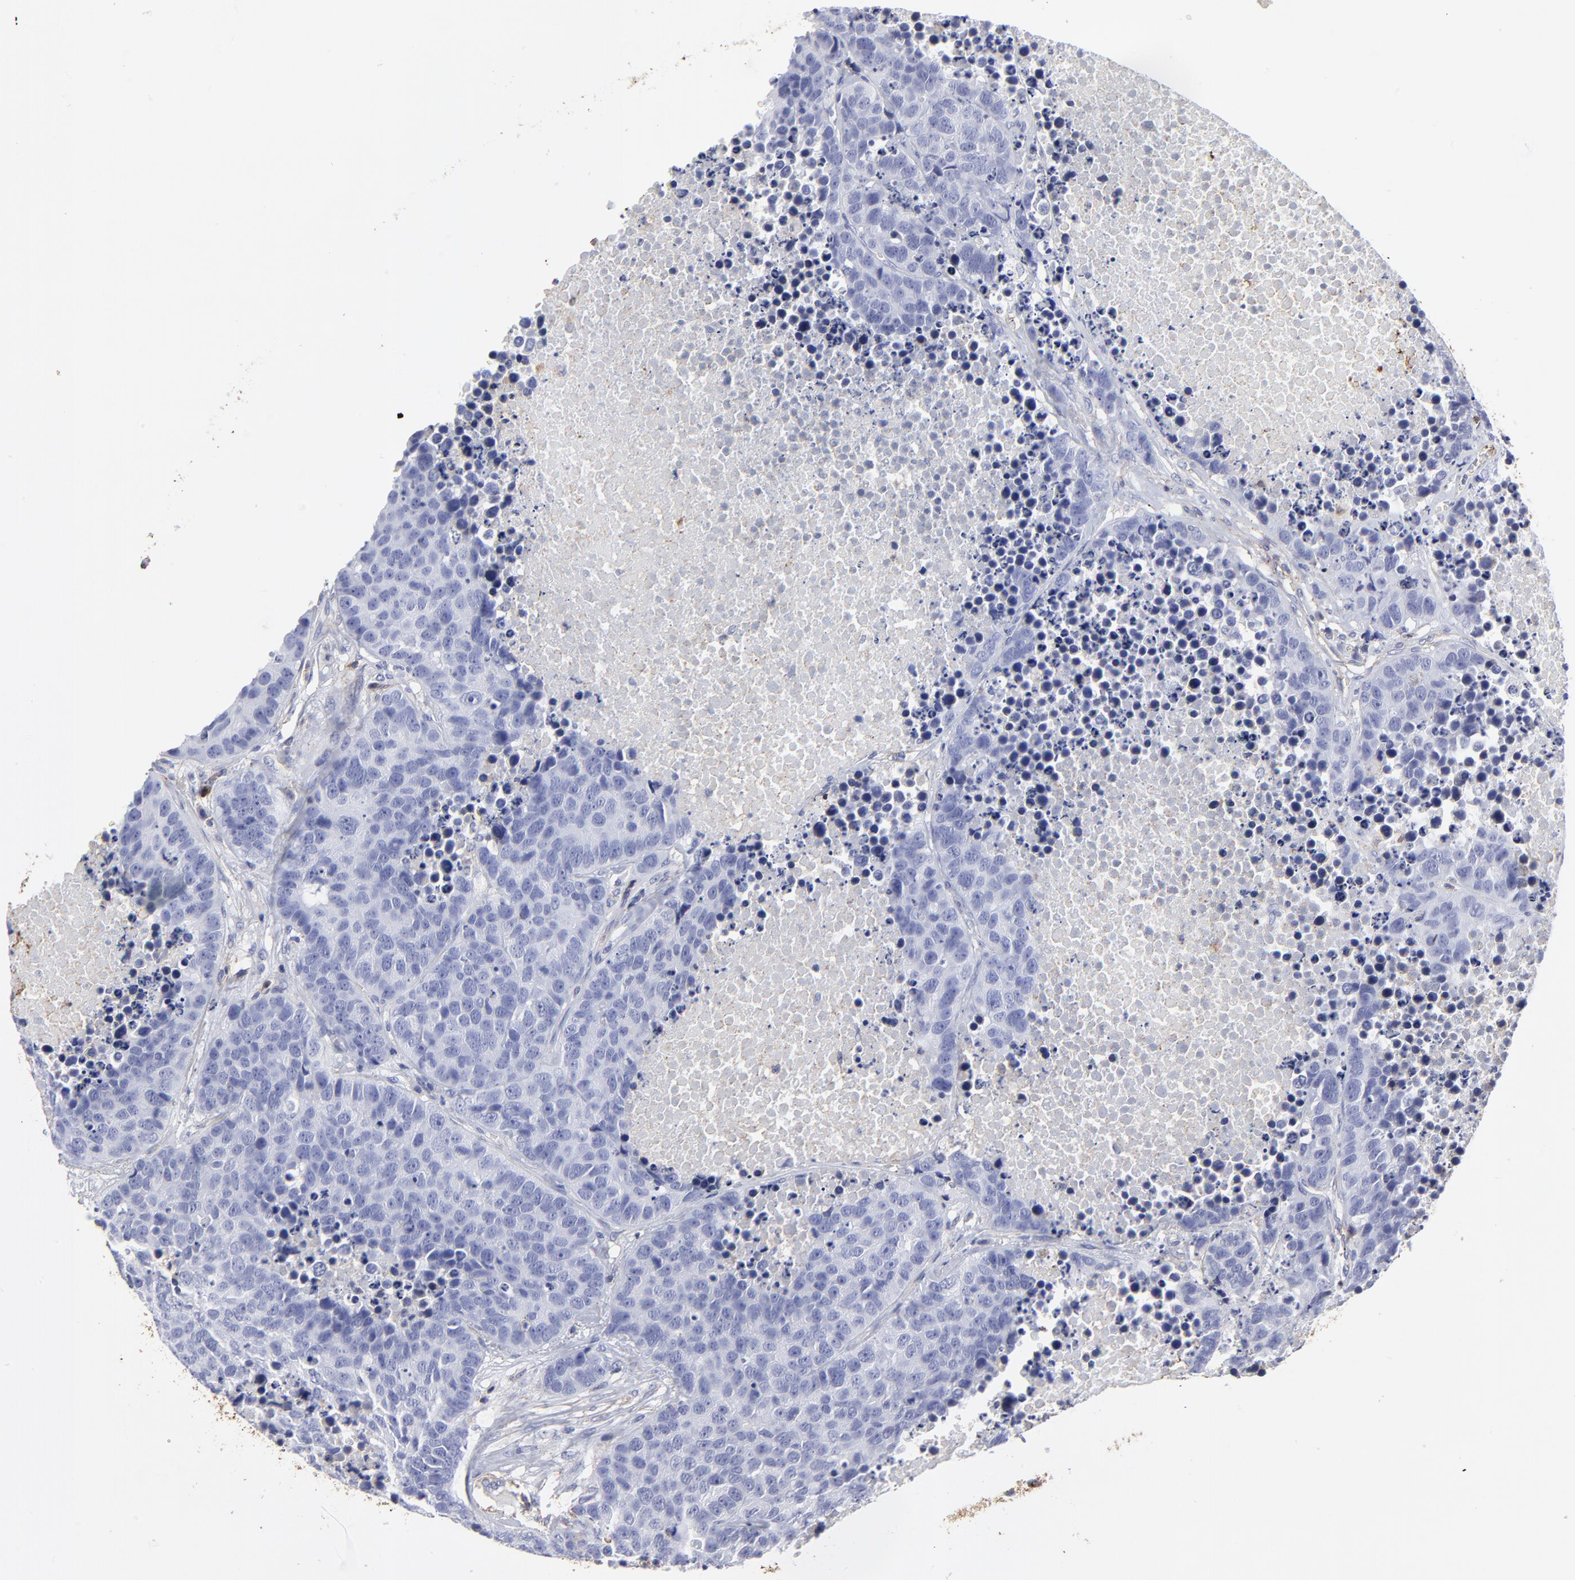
{"staining": {"intensity": "negative", "quantity": "none", "location": "none"}, "tissue": "carcinoid", "cell_type": "Tumor cells", "image_type": "cancer", "snomed": [{"axis": "morphology", "description": "Carcinoid, malignant, NOS"}, {"axis": "topography", "description": "Lung"}], "caption": "The histopathology image exhibits no significant staining in tumor cells of carcinoid. (IHC, brightfield microscopy, high magnification).", "gene": "ANXA6", "patient": {"sex": "male", "age": 60}}